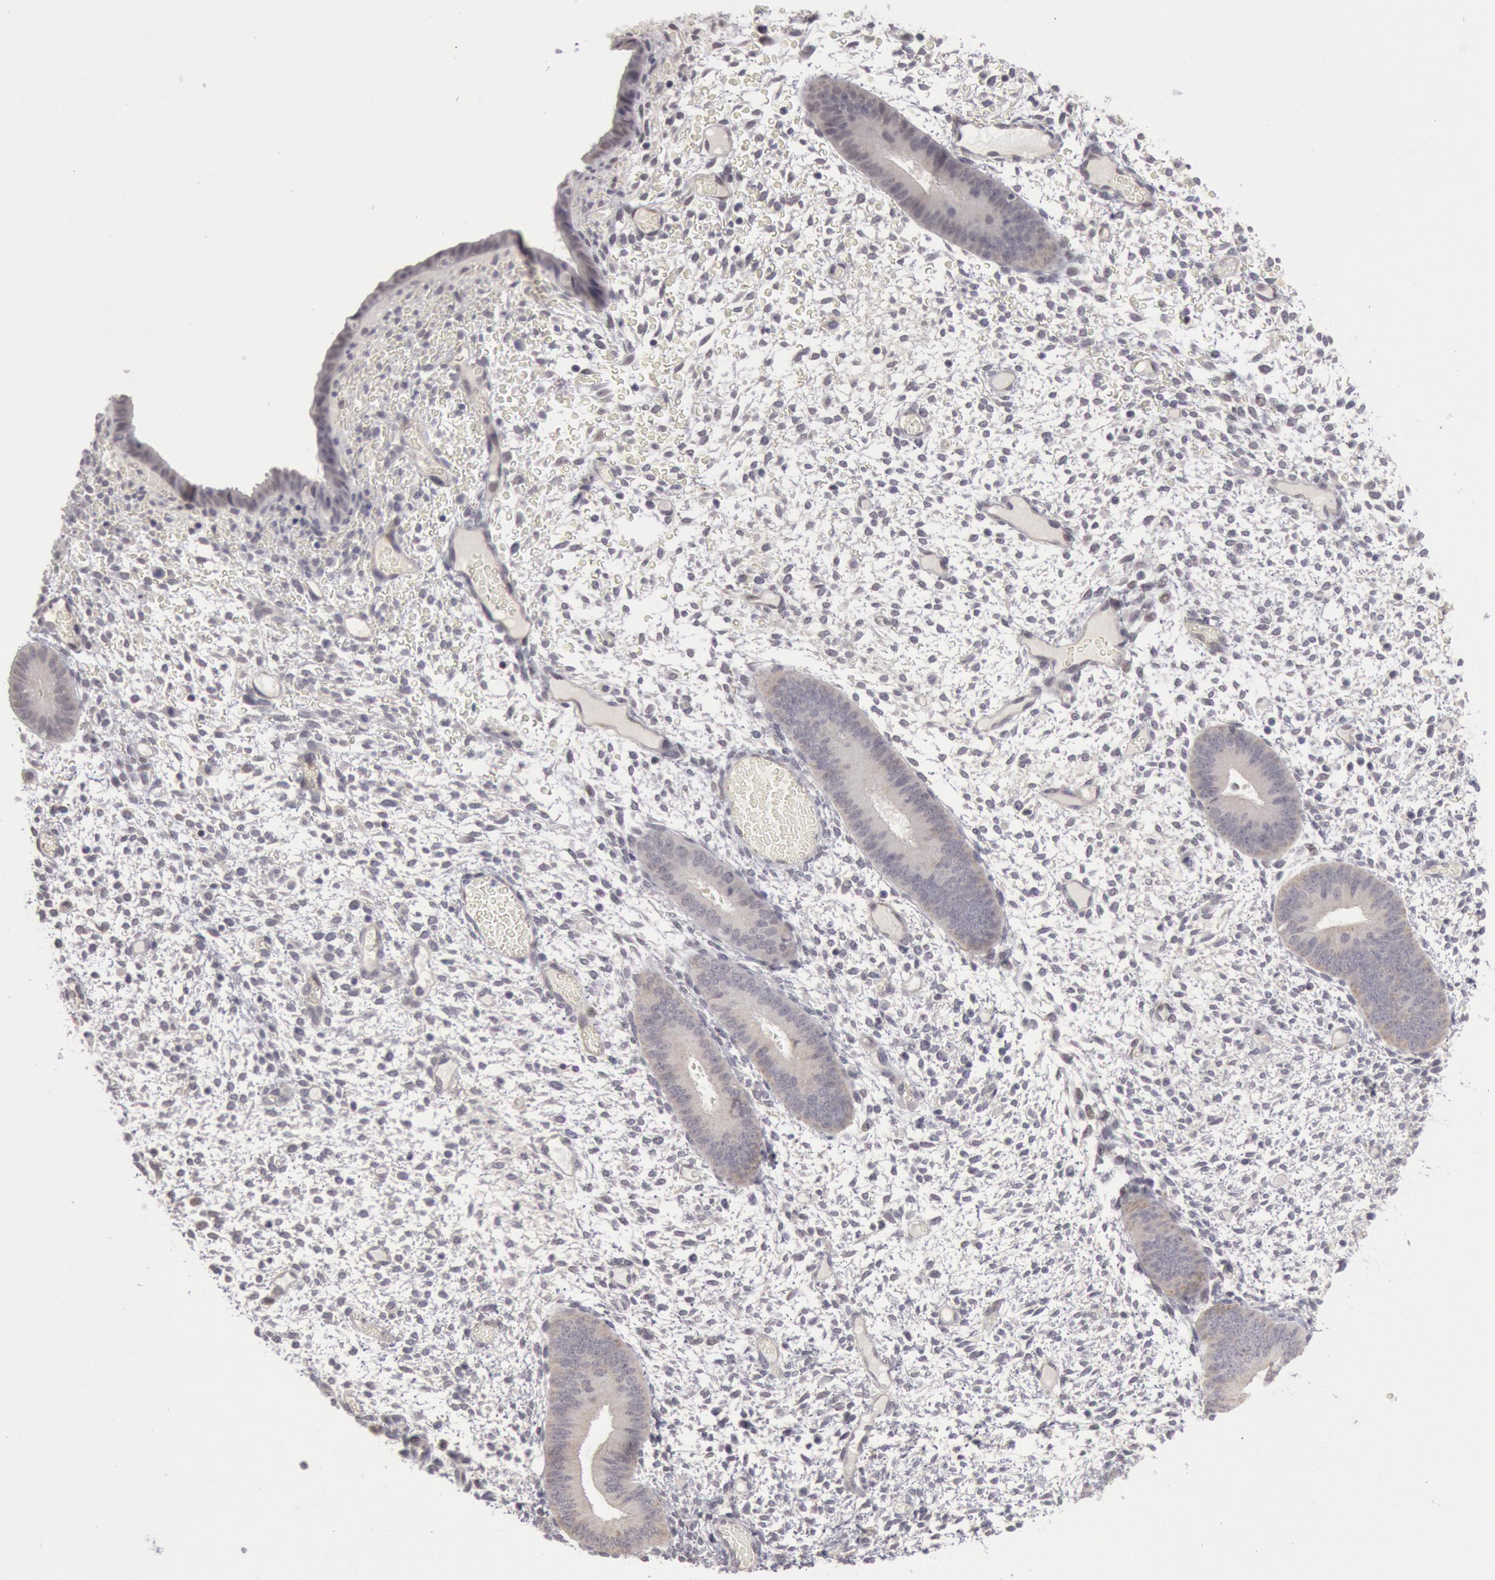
{"staining": {"intensity": "negative", "quantity": "none", "location": "none"}, "tissue": "endometrium", "cell_type": "Cells in endometrial stroma", "image_type": "normal", "snomed": [{"axis": "morphology", "description": "Normal tissue, NOS"}, {"axis": "topography", "description": "Endometrium"}], "caption": "Cells in endometrial stroma show no significant protein positivity in unremarkable endometrium. (DAB immunohistochemistry (IHC) with hematoxylin counter stain).", "gene": "JOSD1", "patient": {"sex": "female", "age": 42}}